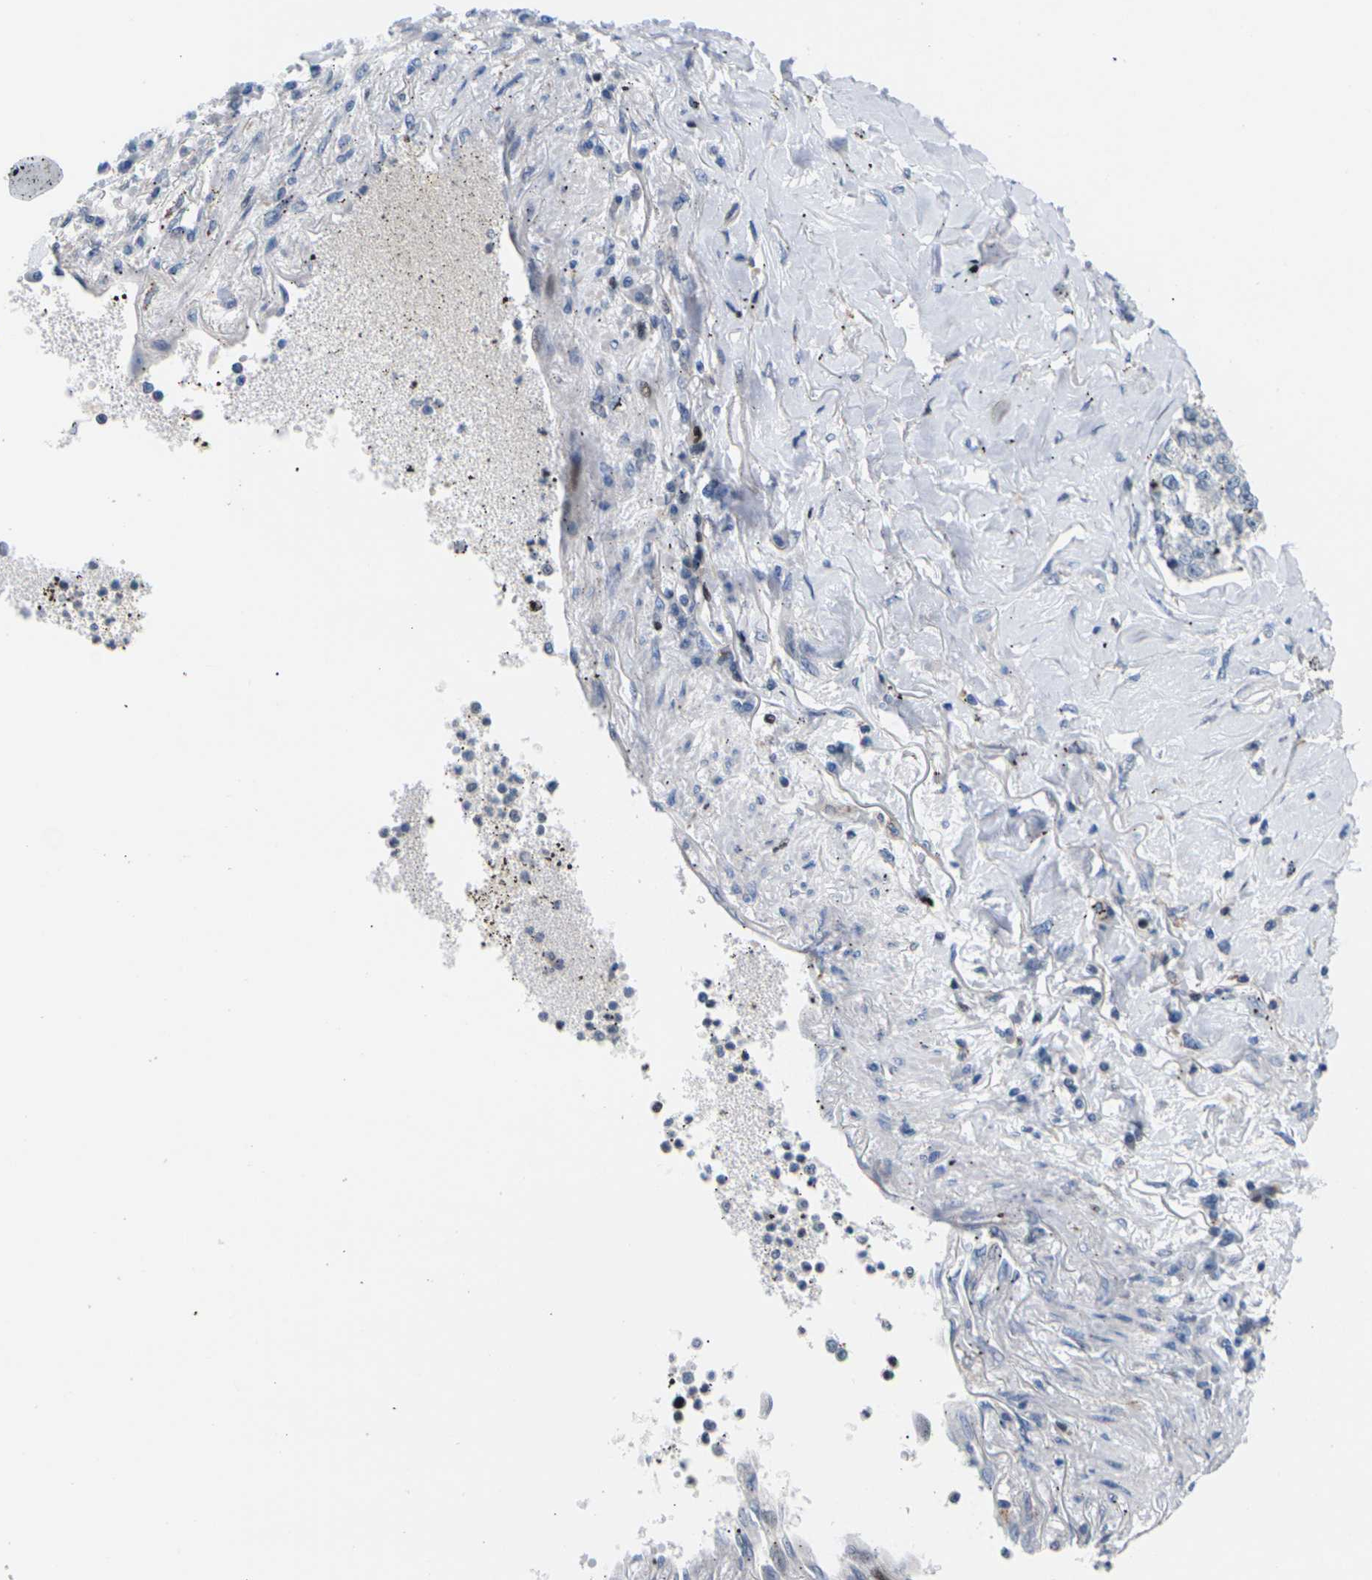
{"staining": {"intensity": "negative", "quantity": "none", "location": "none"}, "tissue": "lung cancer", "cell_type": "Tumor cells", "image_type": "cancer", "snomed": [{"axis": "morphology", "description": "Adenocarcinoma, NOS"}, {"axis": "topography", "description": "Lung"}], "caption": "High power microscopy image of an immunohistochemistry photomicrograph of lung cancer, revealing no significant expression in tumor cells. (DAB immunohistochemistry visualized using brightfield microscopy, high magnification).", "gene": "RPS6KA3", "patient": {"sex": "male", "age": 49}}